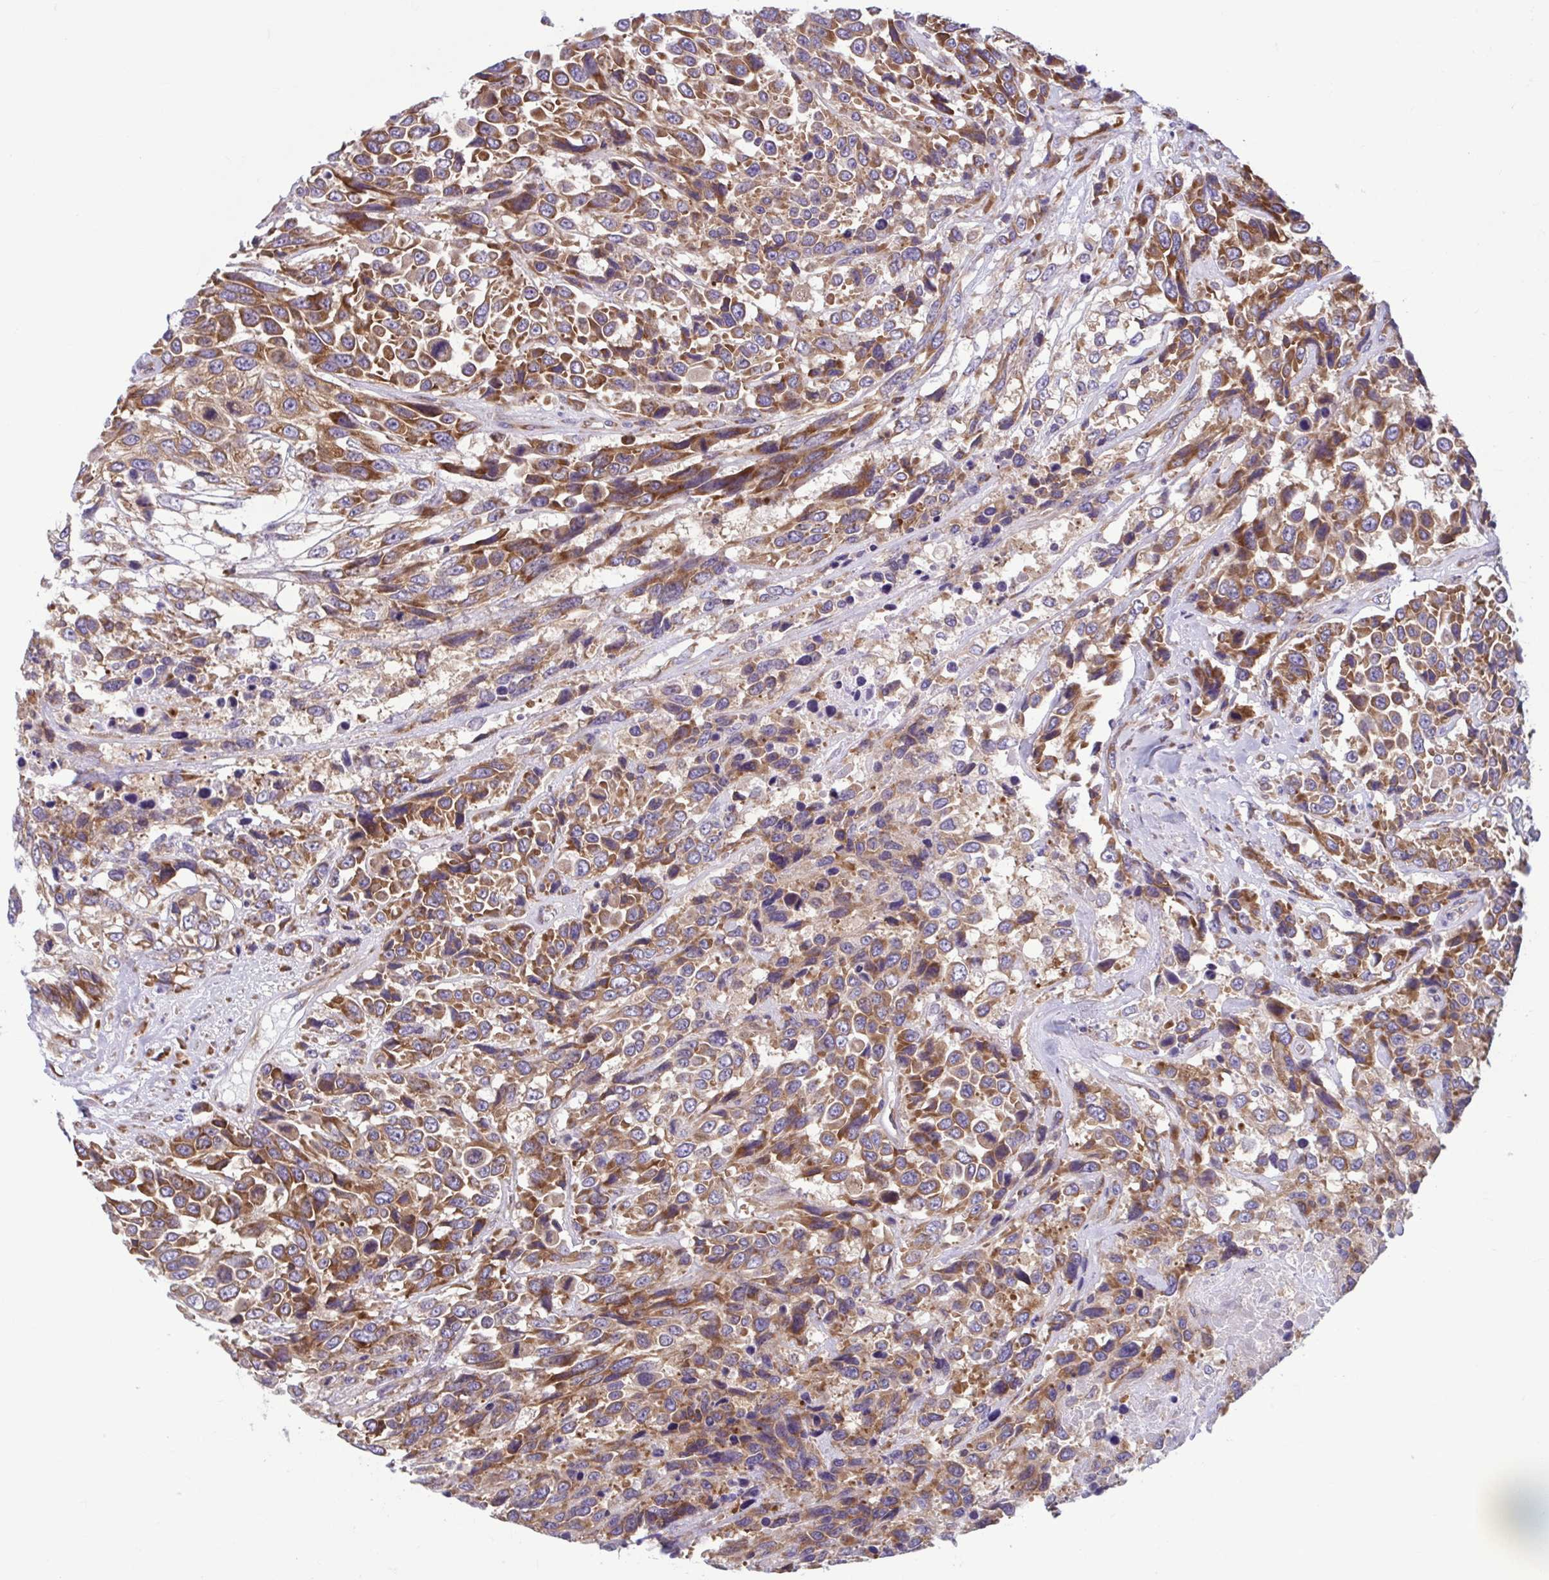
{"staining": {"intensity": "moderate", "quantity": ">75%", "location": "cytoplasmic/membranous"}, "tissue": "urothelial cancer", "cell_type": "Tumor cells", "image_type": "cancer", "snomed": [{"axis": "morphology", "description": "Urothelial carcinoma, High grade"}, {"axis": "topography", "description": "Urinary bladder"}], "caption": "Immunohistochemistry micrograph of human high-grade urothelial carcinoma stained for a protein (brown), which exhibits medium levels of moderate cytoplasmic/membranous staining in about >75% of tumor cells.", "gene": "RPS16", "patient": {"sex": "female", "age": 70}}